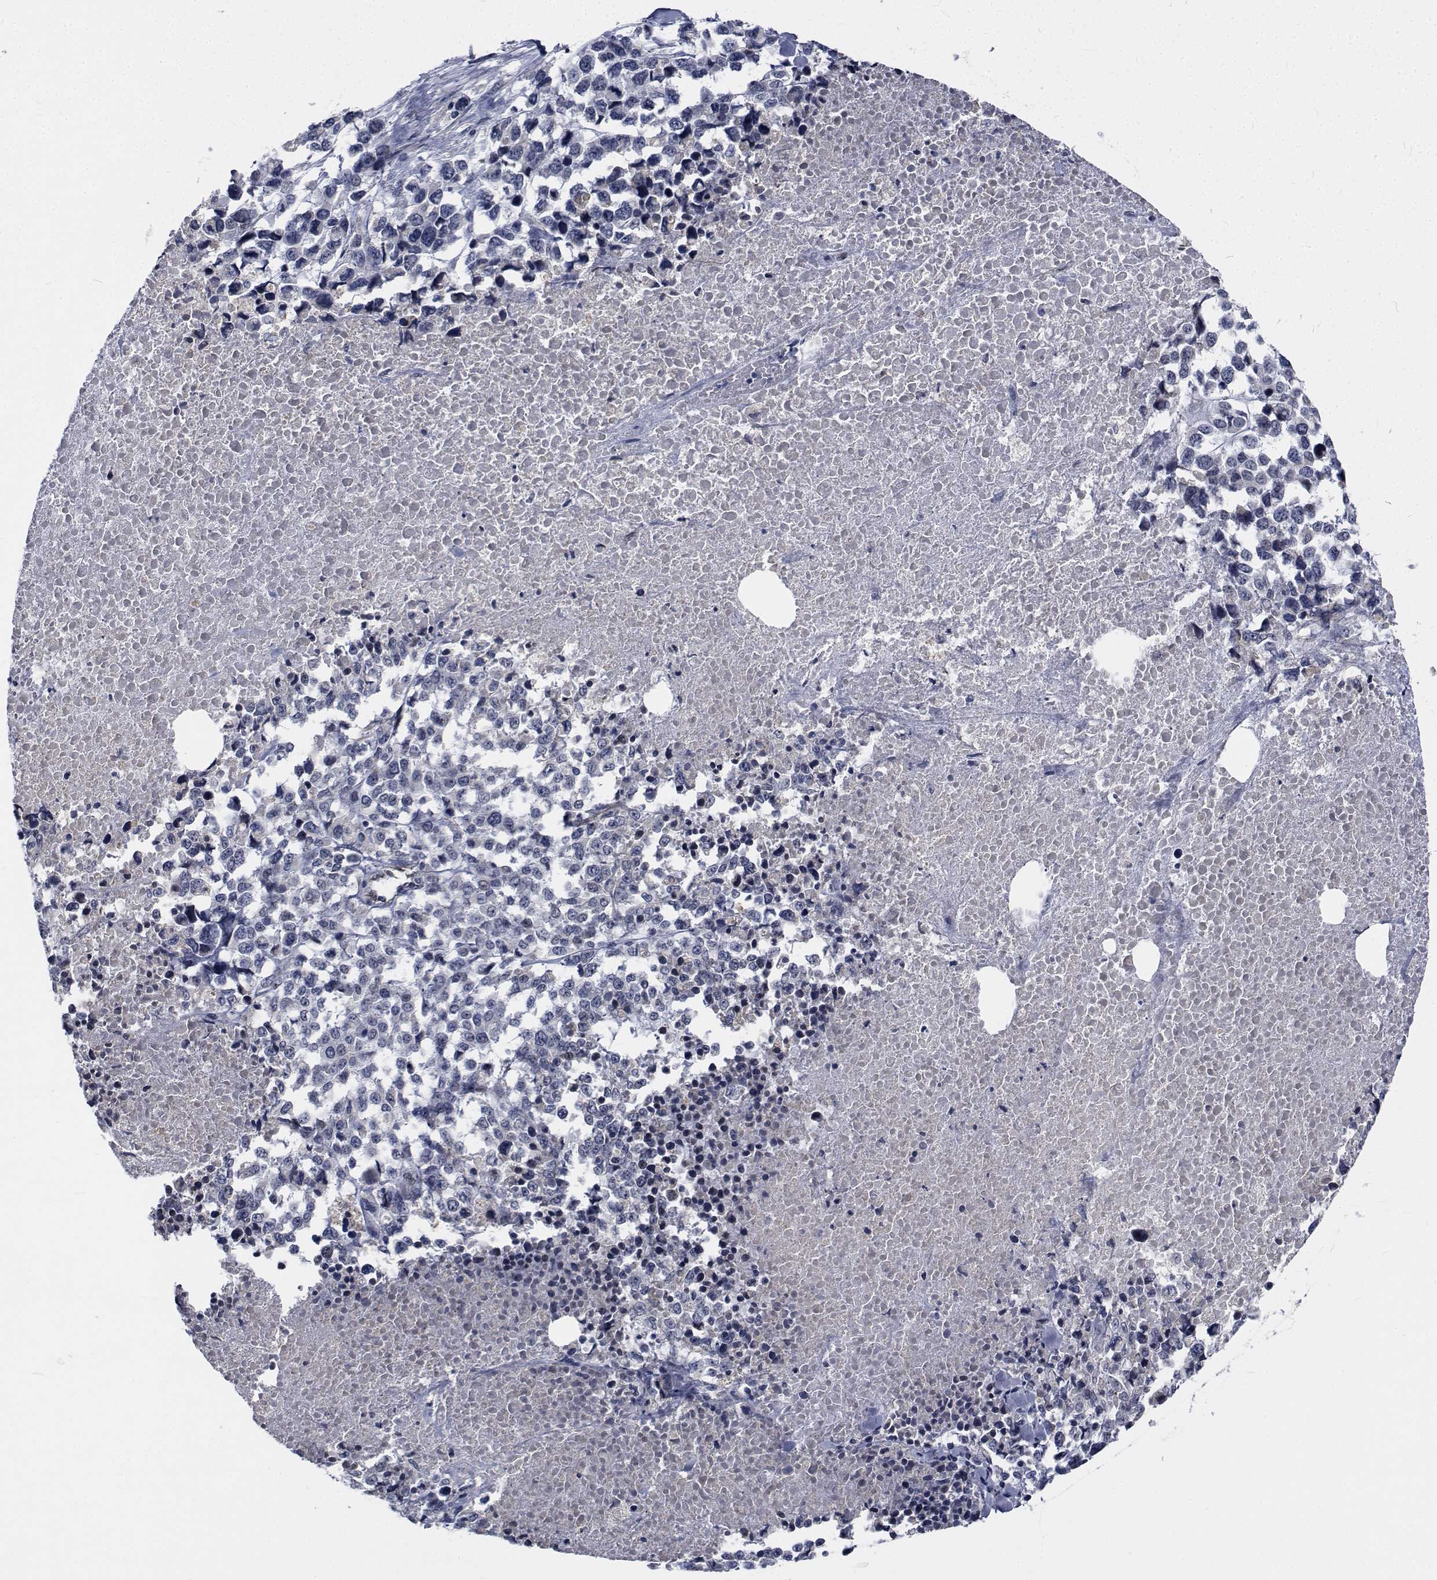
{"staining": {"intensity": "negative", "quantity": "none", "location": "none"}, "tissue": "melanoma", "cell_type": "Tumor cells", "image_type": "cancer", "snomed": [{"axis": "morphology", "description": "Malignant melanoma, Metastatic site"}, {"axis": "topography", "description": "Skin"}], "caption": "A micrograph of human melanoma is negative for staining in tumor cells. (Stains: DAB (3,3'-diaminobenzidine) immunohistochemistry (IHC) with hematoxylin counter stain, Microscopy: brightfield microscopy at high magnification).", "gene": "TTBK1", "patient": {"sex": "male", "age": 84}}